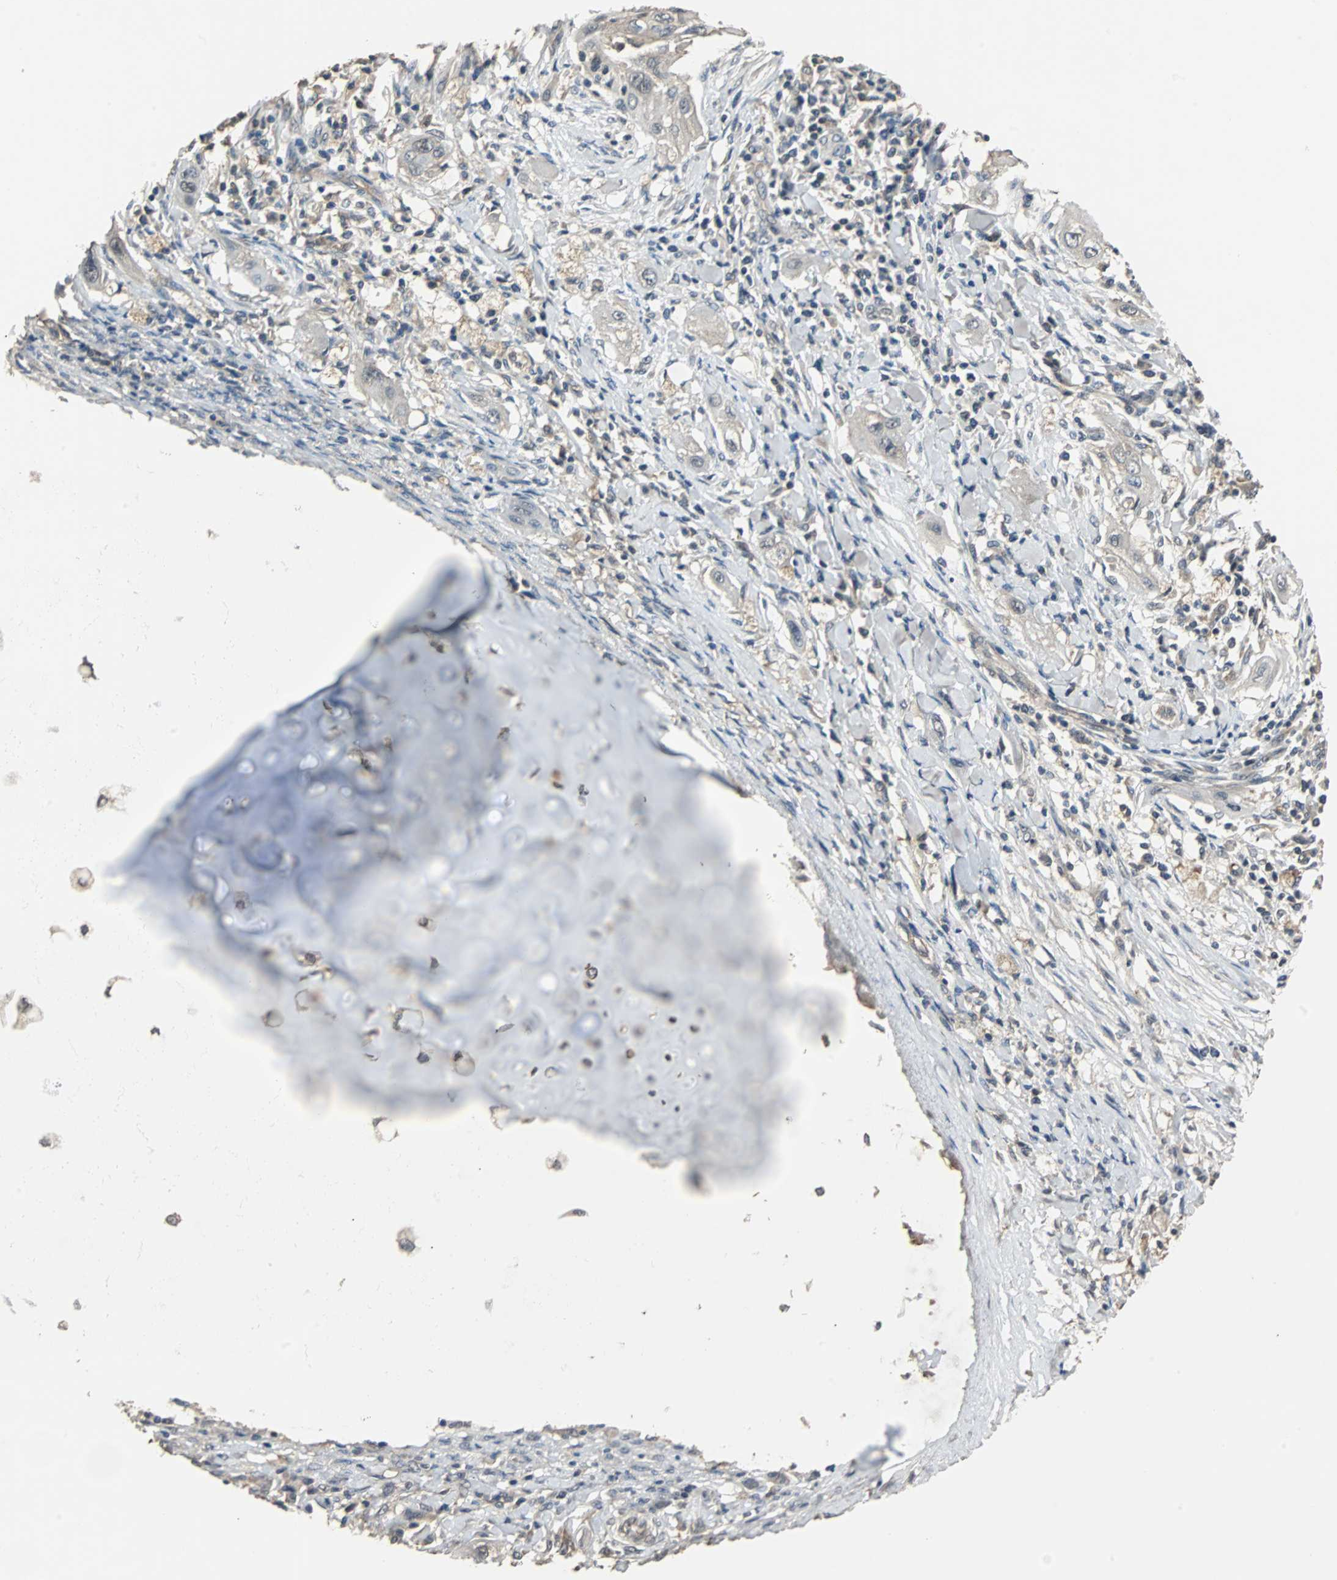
{"staining": {"intensity": "negative", "quantity": "none", "location": "none"}, "tissue": "lung cancer", "cell_type": "Tumor cells", "image_type": "cancer", "snomed": [{"axis": "morphology", "description": "Squamous cell carcinoma, NOS"}, {"axis": "topography", "description": "Lung"}], "caption": "High magnification brightfield microscopy of squamous cell carcinoma (lung) stained with DAB (brown) and counterstained with hematoxylin (blue): tumor cells show no significant staining.", "gene": "ABHD2", "patient": {"sex": "female", "age": 47}}